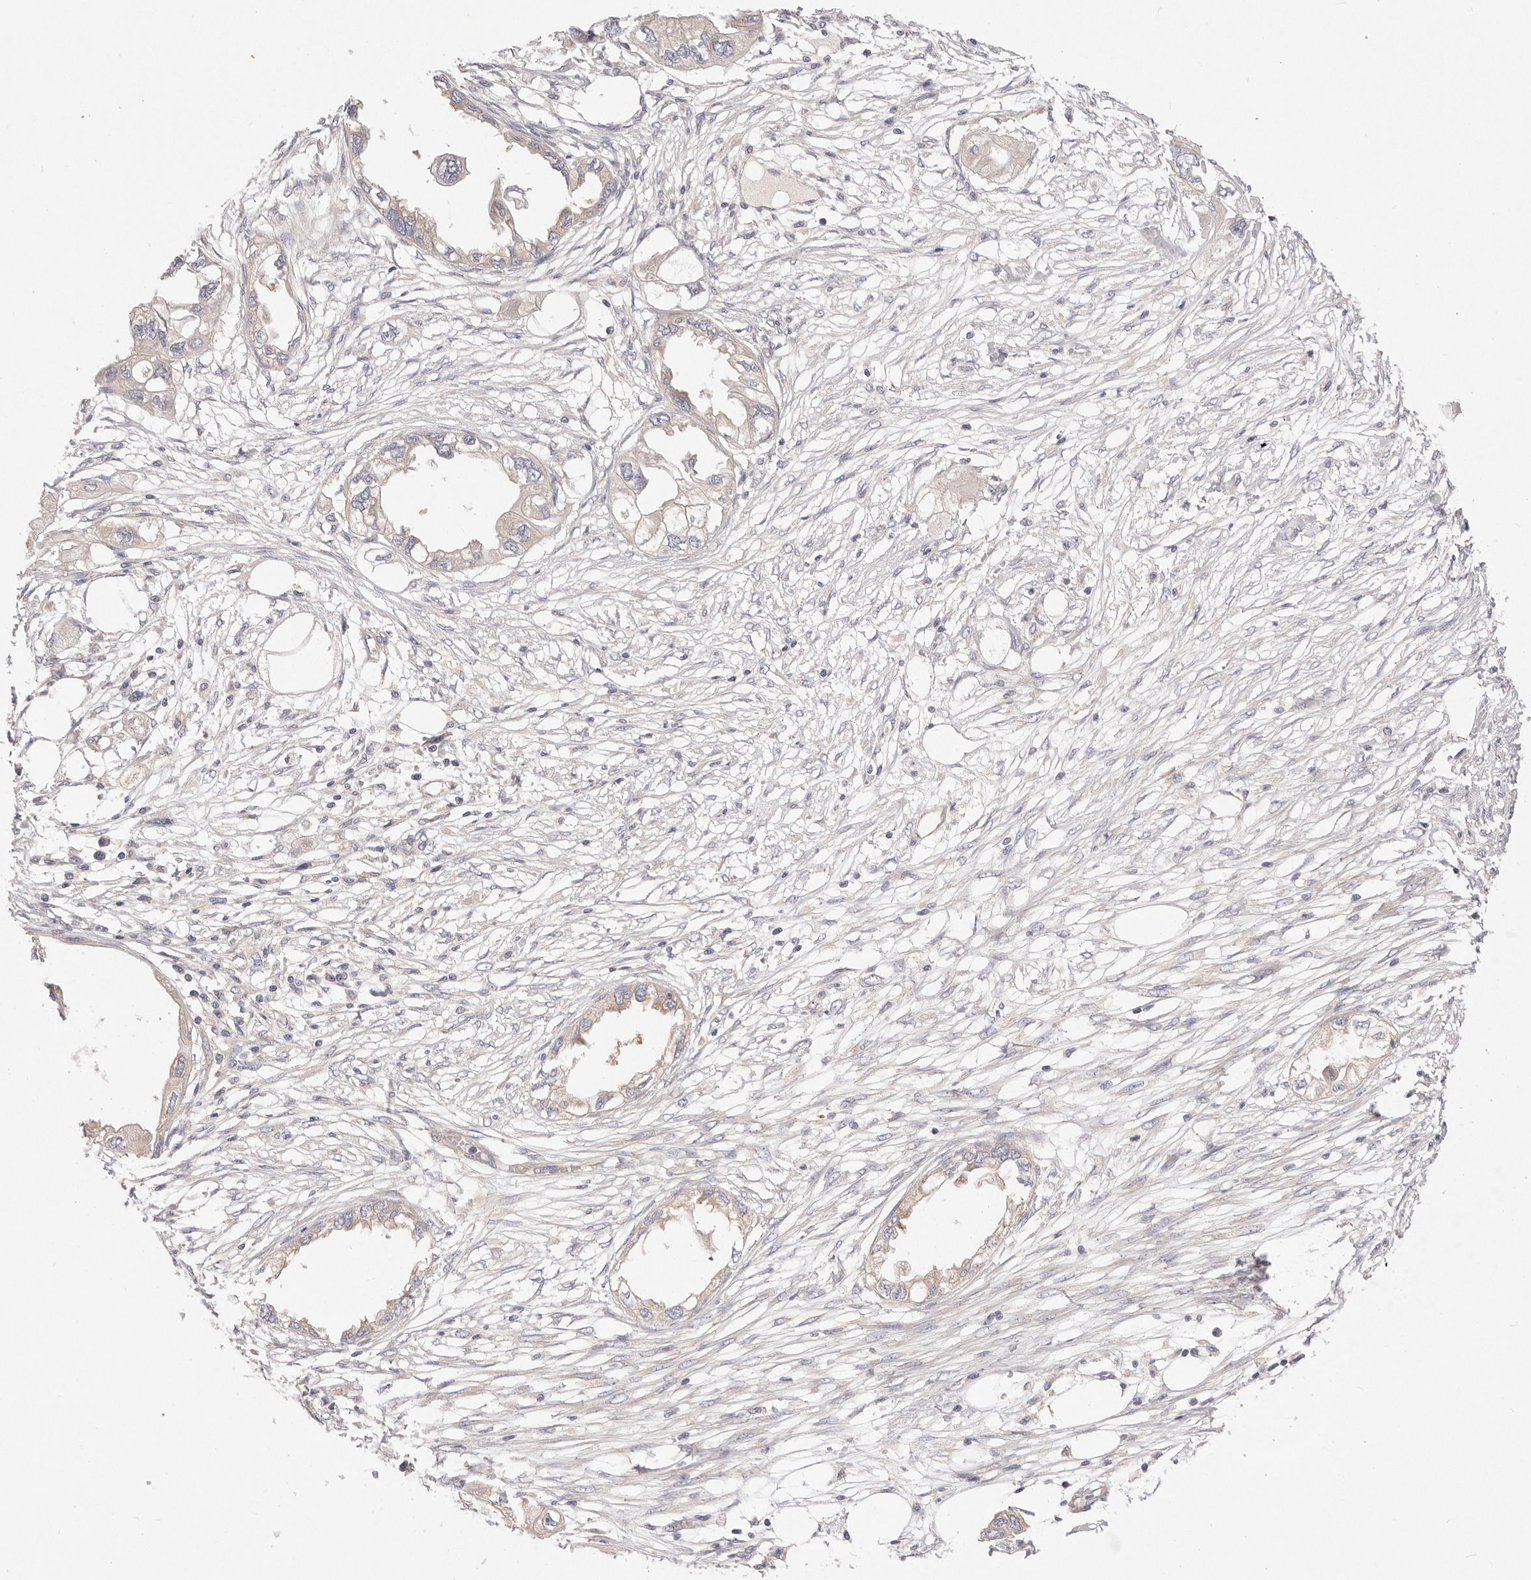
{"staining": {"intensity": "weak", "quantity": ">75%", "location": "cytoplasmic/membranous"}, "tissue": "endometrial cancer", "cell_type": "Tumor cells", "image_type": "cancer", "snomed": [{"axis": "morphology", "description": "Adenocarcinoma, NOS"}, {"axis": "morphology", "description": "Adenocarcinoma, metastatic, NOS"}, {"axis": "topography", "description": "Adipose tissue"}, {"axis": "topography", "description": "Endometrium"}], "caption": "Immunohistochemical staining of human adenocarcinoma (endometrial) shows low levels of weak cytoplasmic/membranous protein positivity in approximately >75% of tumor cells. (Brightfield microscopy of DAB IHC at high magnification).", "gene": "KCMF1", "patient": {"sex": "female", "age": 67}}